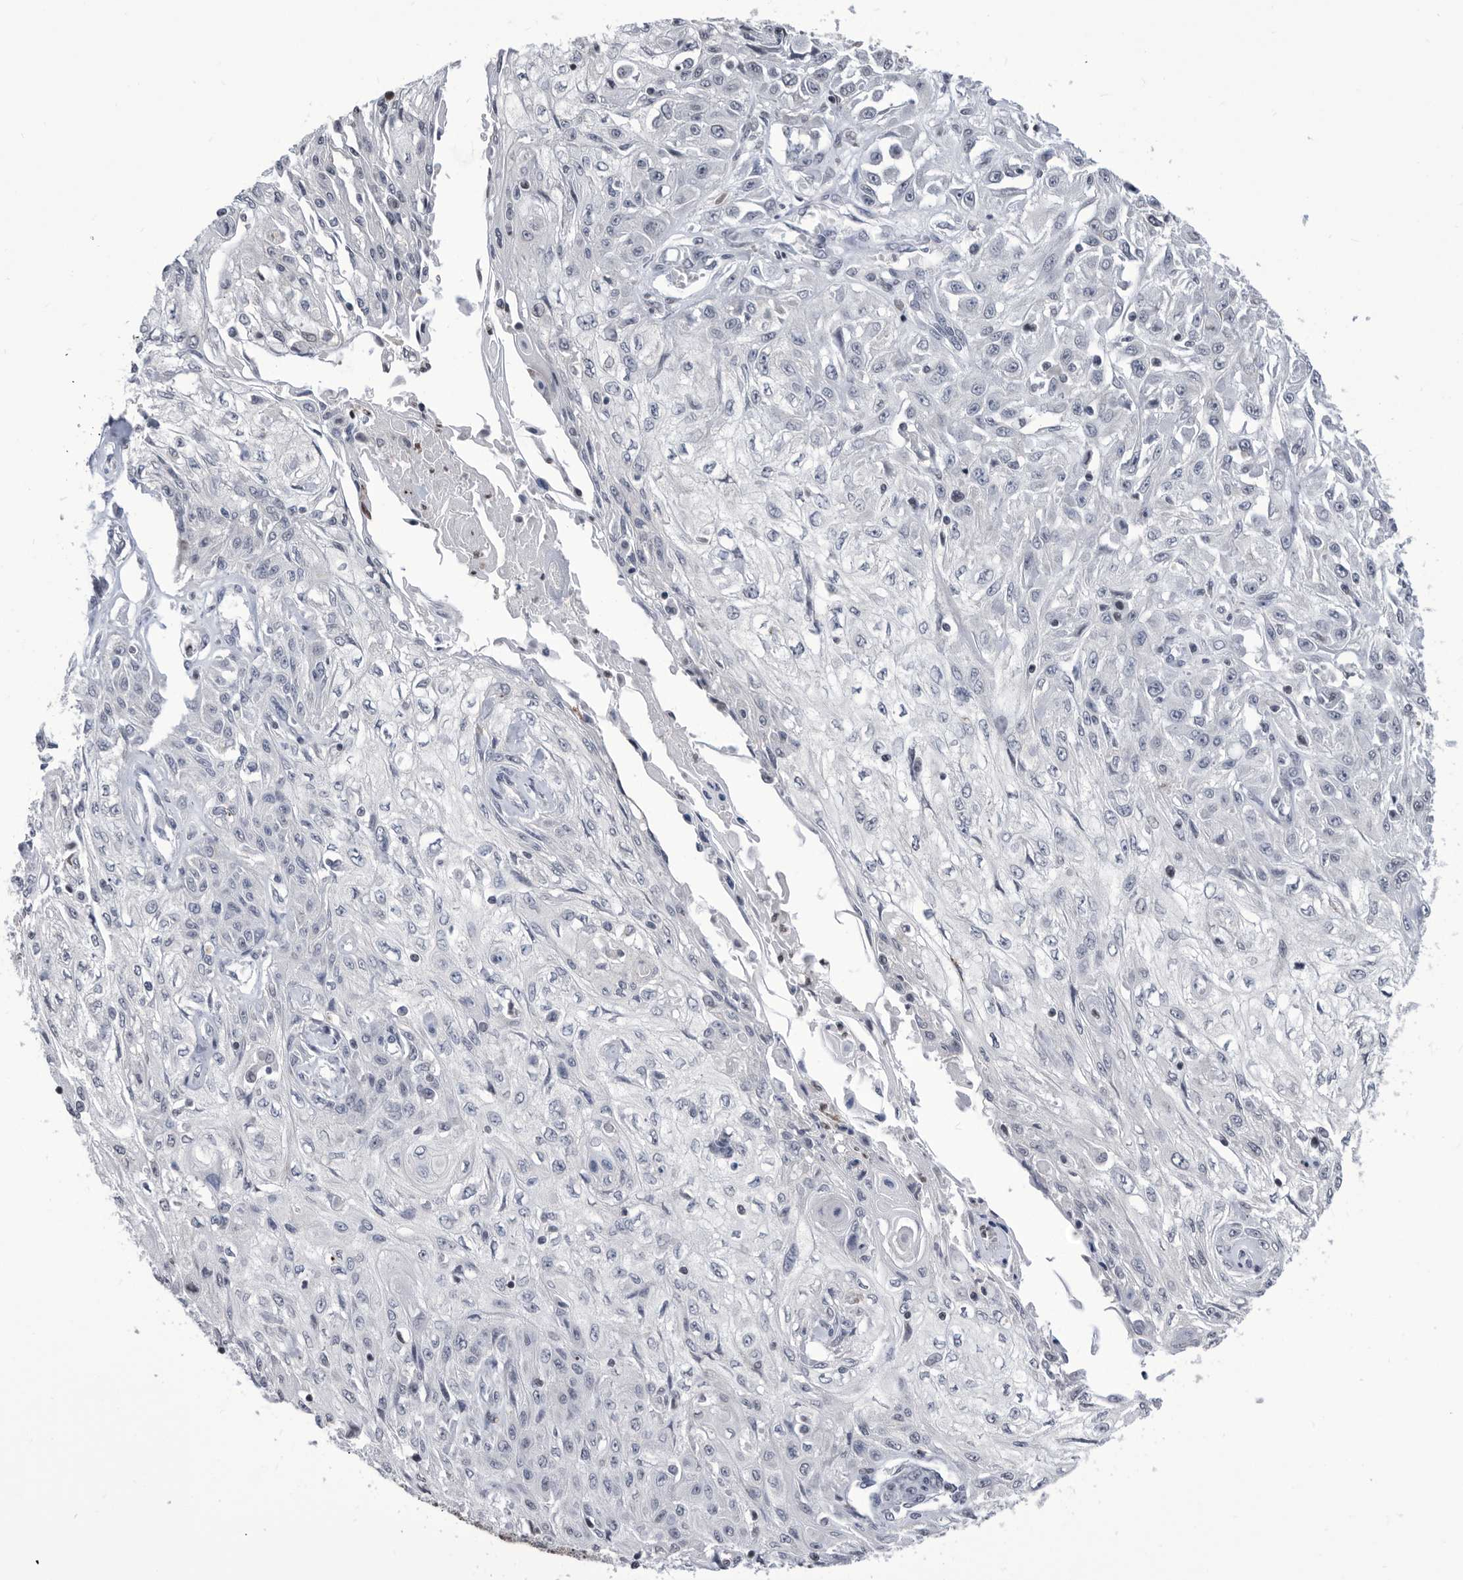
{"staining": {"intensity": "negative", "quantity": "none", "location": "none"}, "tissue": "skin cancer", "cell_type": "Tumor cells", "image_type": "cancer", "snomed": [{"axis": "morphology", "description": "Squamous cell carcinoma, NOS"}, {"axis": "morphology", "description": "Squamous cell carcinoma, metastatic, NOS"}, {"axis": "topography", "description": "Skin"}, {"axis": "topography", "description": "Lymph node"}], "caption": "IHC histopathology image of neoplastic tissue: skin cancer (squamous cell carcinoma) stained with DAB demonstrates no significant protein expression in tumor cells.", "gene": "TSTD1", "patient": {"sex": "male", "age": 75}}